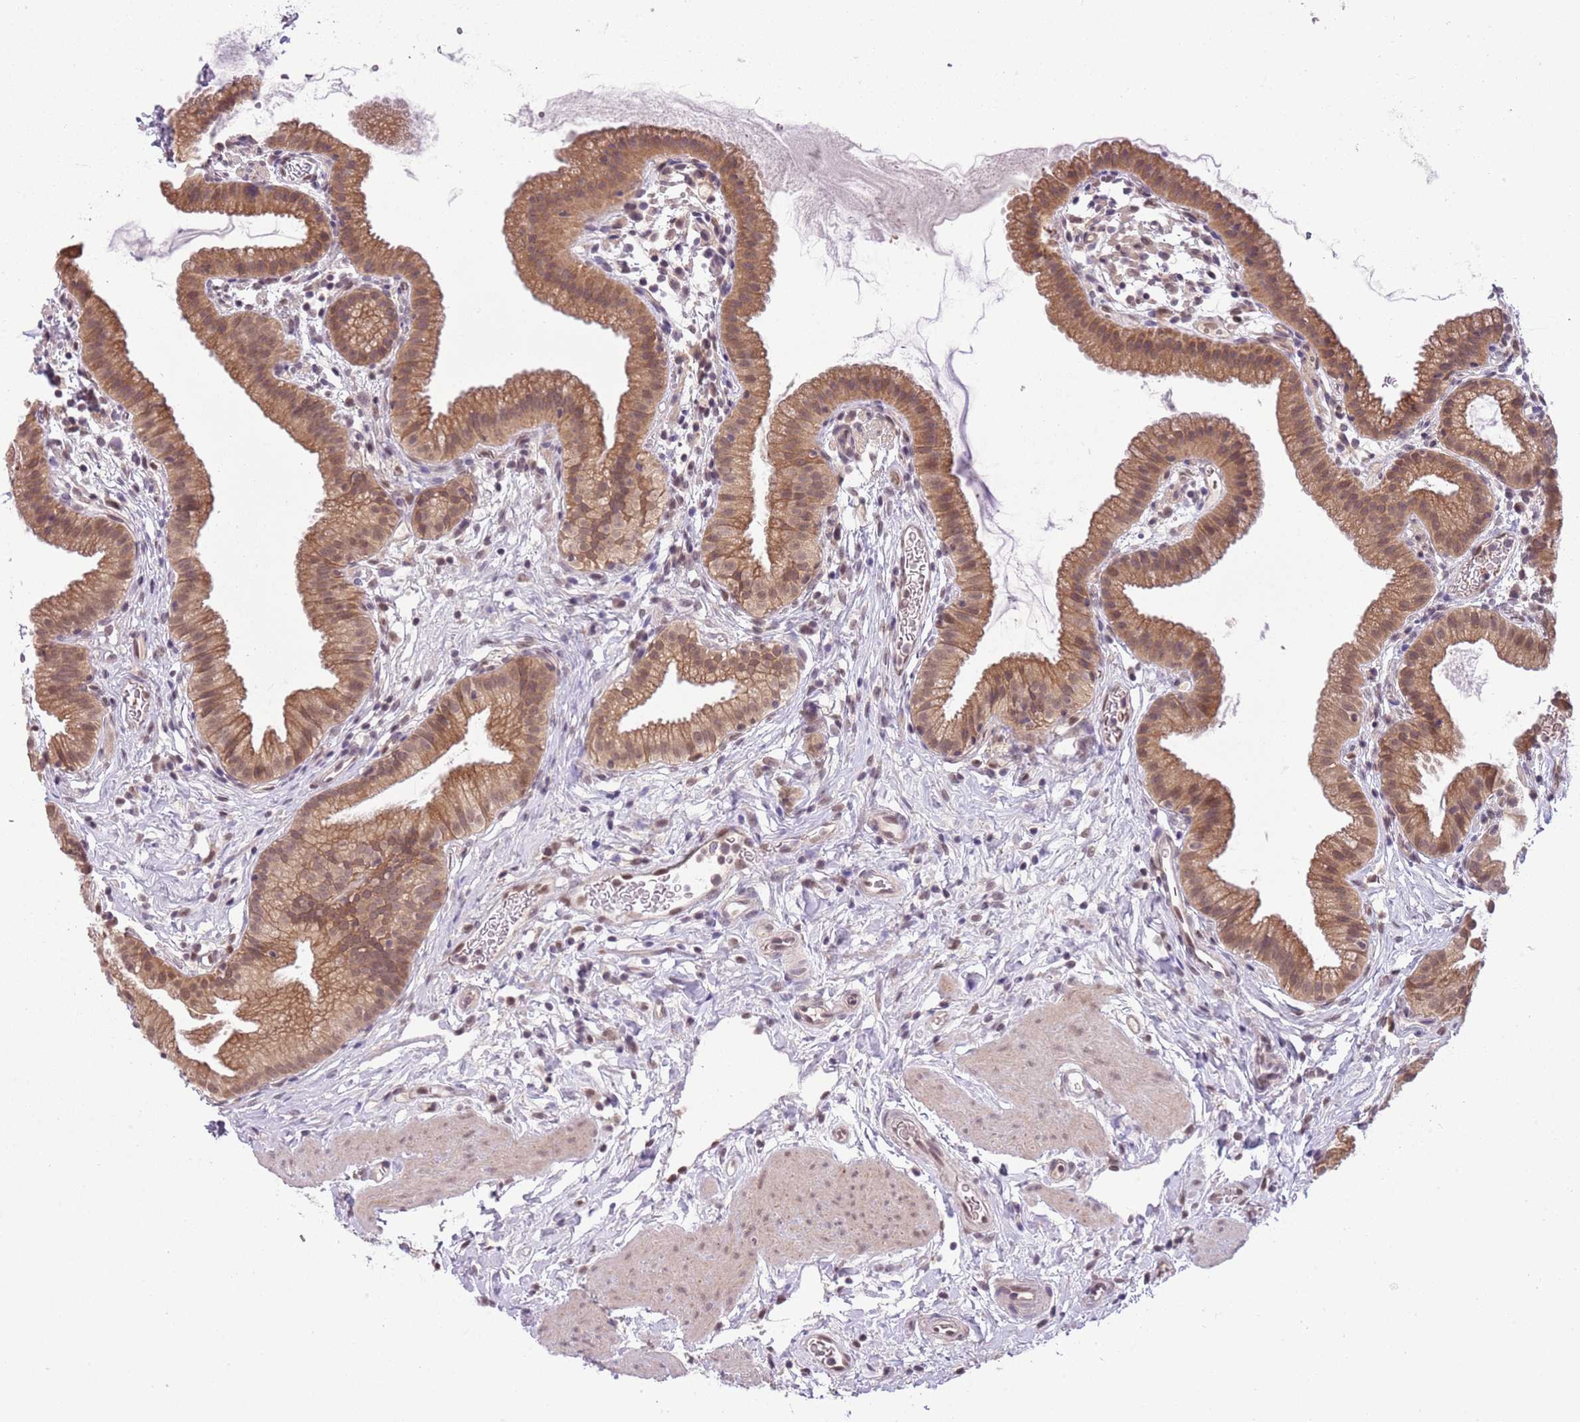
{"staining": {"intensity": "moderate", "quantity": ">75%", "location": "cytoplasmic/membranous,nuclear"}, "tissue": "gallbladder", "cell_type": "Glandular cells", "image_type": "normal", "snomed": [{"axis": "morphology", "description": "Normal tissue, NOS"}, {"axis": "topography", "description": "Gallbladder"}], "caption": "About >75% of glandular cells in benign human gallbladder show moderate cytoplasmic/membranous,nuclear protein positivity as visualized by brown immunohistochemical staining.", "gene": "TM2D1", "patient": {"sex": "female", "age": 46}}